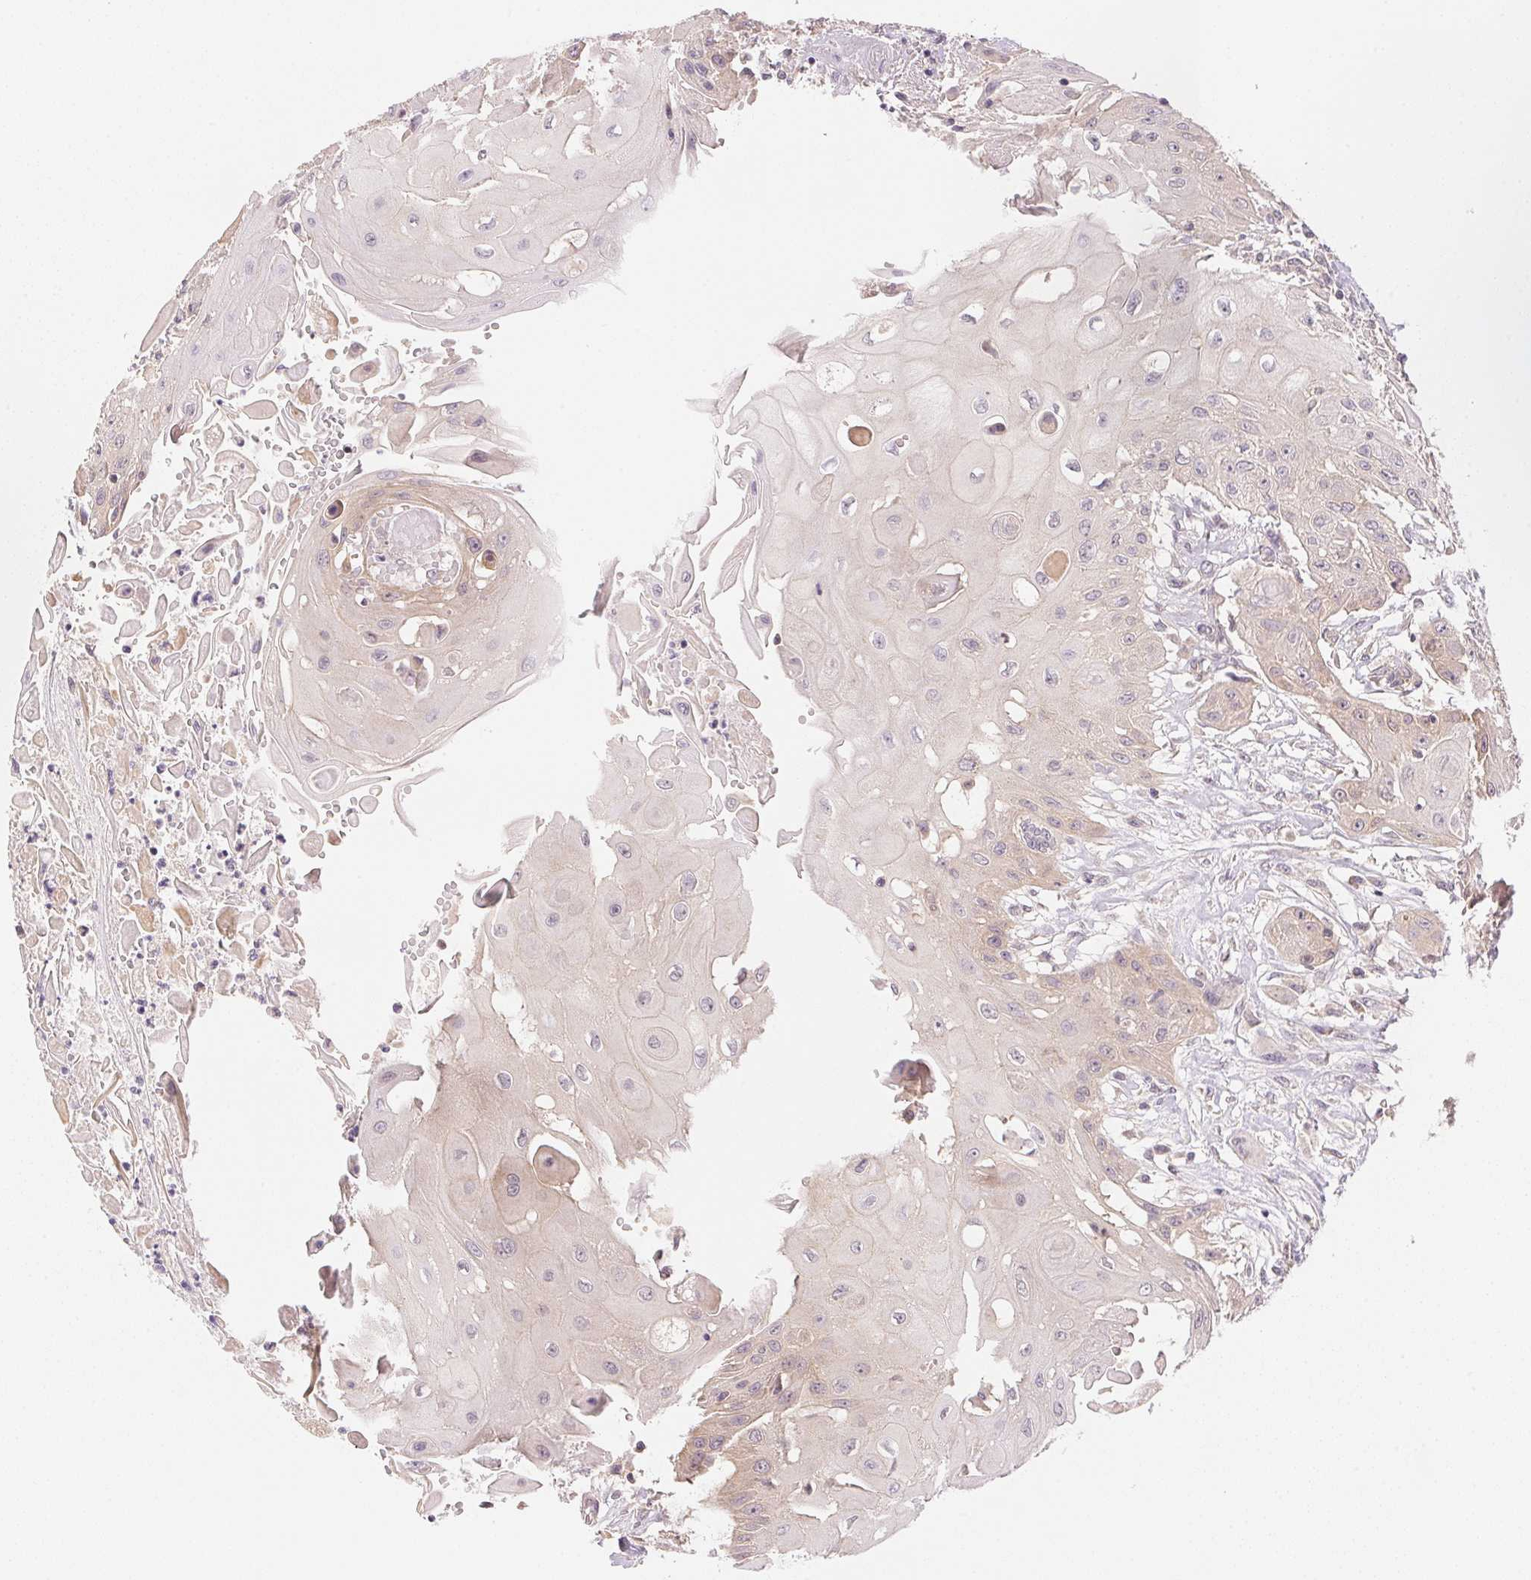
{"staining": {"intensity": "weak", "quantity": "25%-75%", "location": "cytoplasmic/membranous"}, "tissue": "head and neck cancer", "cell_type": "Tumor cells", "image_type": "cancer", "snomed": [{"axis": "morphology", "description": "Squamous cell carcinoma, NOS"}, {"axis": "topography", "description": "Oral tissue"}, {"axis": "topography", "description": "Head-Neck"}, {"axis": "topography", "description": "Neck, NOS"}], "caption": "Immunohistochemistry (IHC) image of neoplastic tissue: human head and neck squamous cell carcinoma stained using IHC demonstrates low levels of weak protein expression localized specifically in the cytoplasmic/membranous of tumor cells, appearing as a cytoplasmic/membranous brown color.", "gene": "BNIP5", "patient": {"sex": "female", "age": 55}}